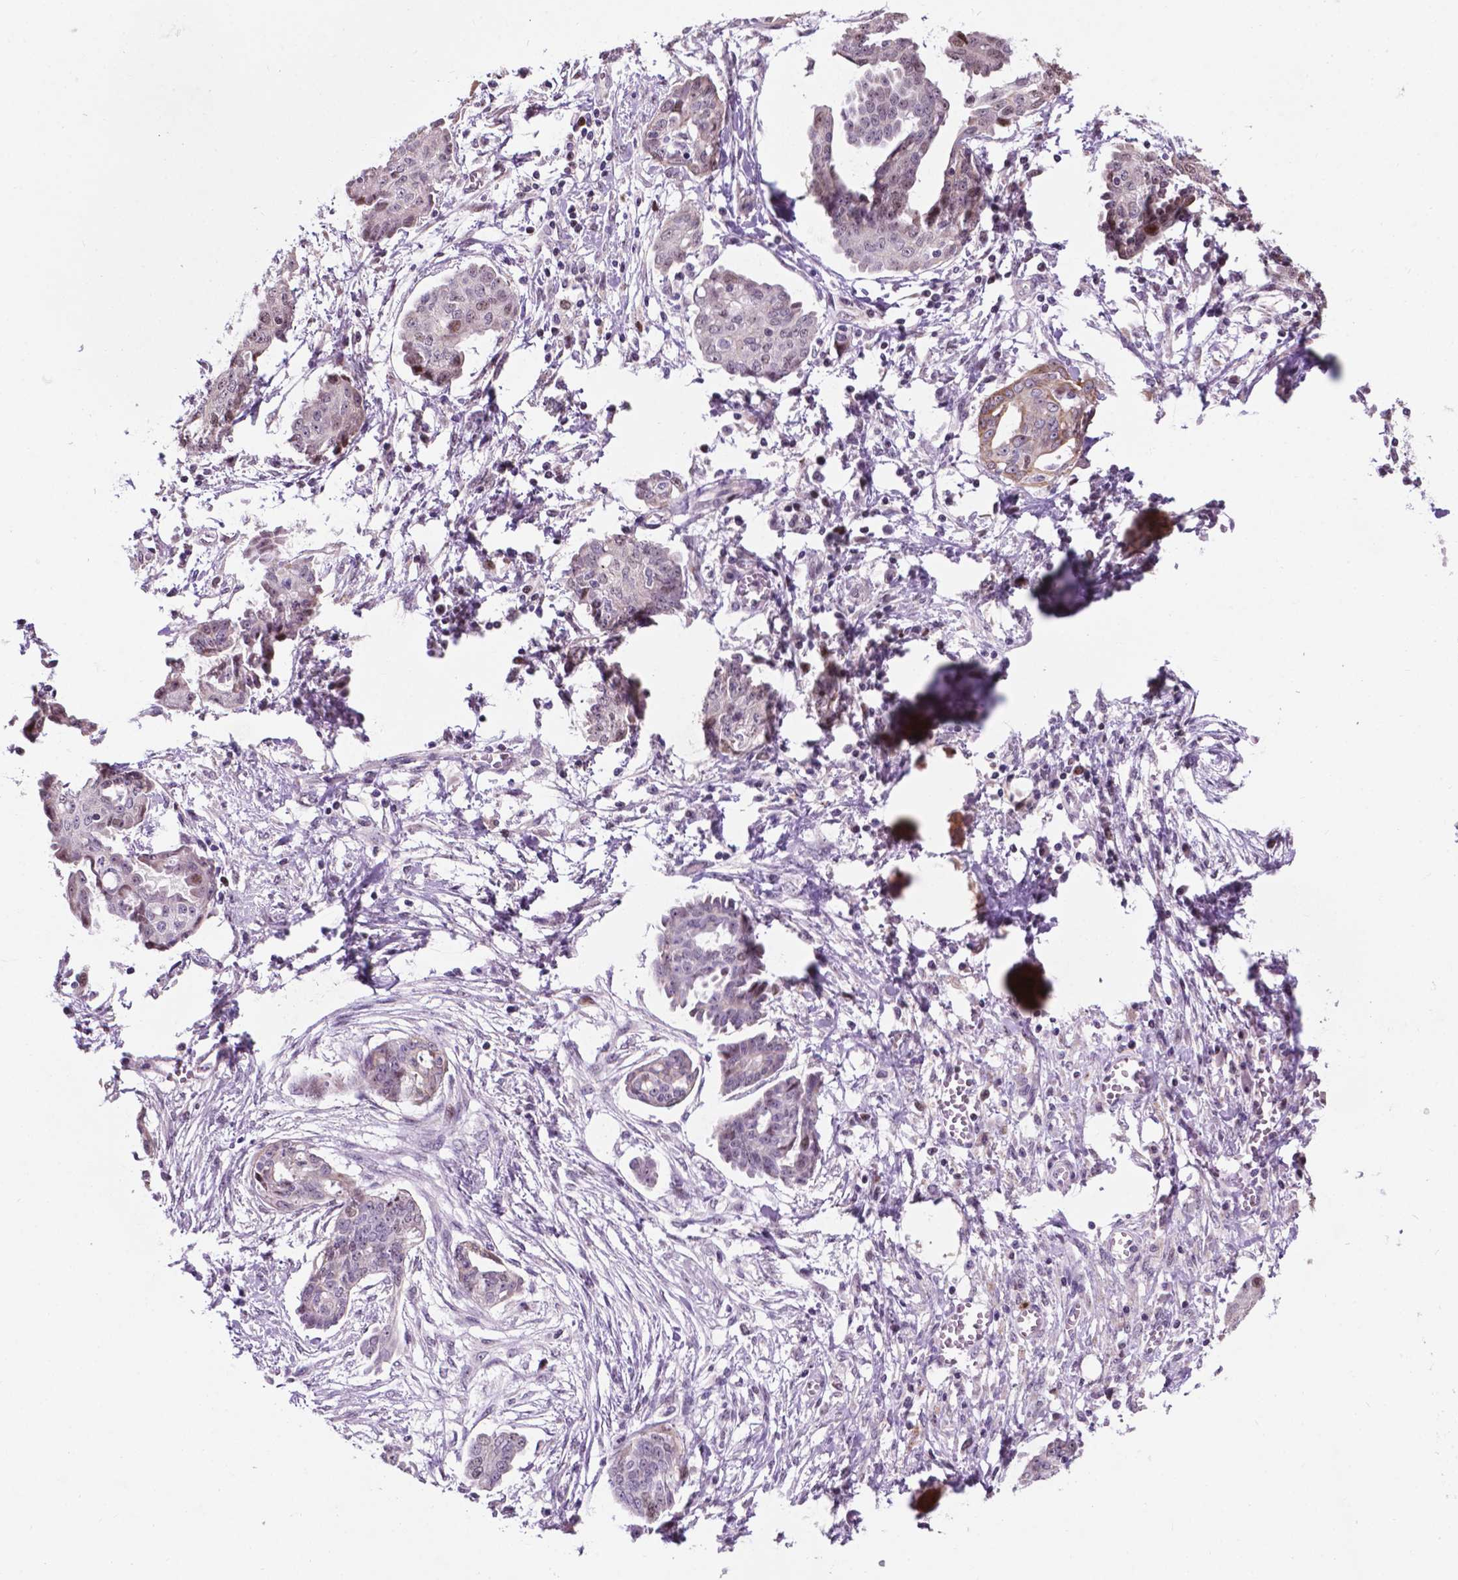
{"staining": {"intensity": "weak", "quantity": "<25%", "location": "nuclear"}, "tissue": "ovarian cancer", "cell_type": "Tumor cells", "image_type": "cancer", "snomed": [{"axis": "morphology", "description": "Cystadenocarcinoma, serous, NOS"}, {"axis": "topography", "description": "Ovary"}], "caption": "Micrograph shows no protein positivity in tumor cells of serous cystadenocarcinoma (ovarian) tissue.", "gene": "SMAD3", "patient": {"sex": "female", "age": 71}}